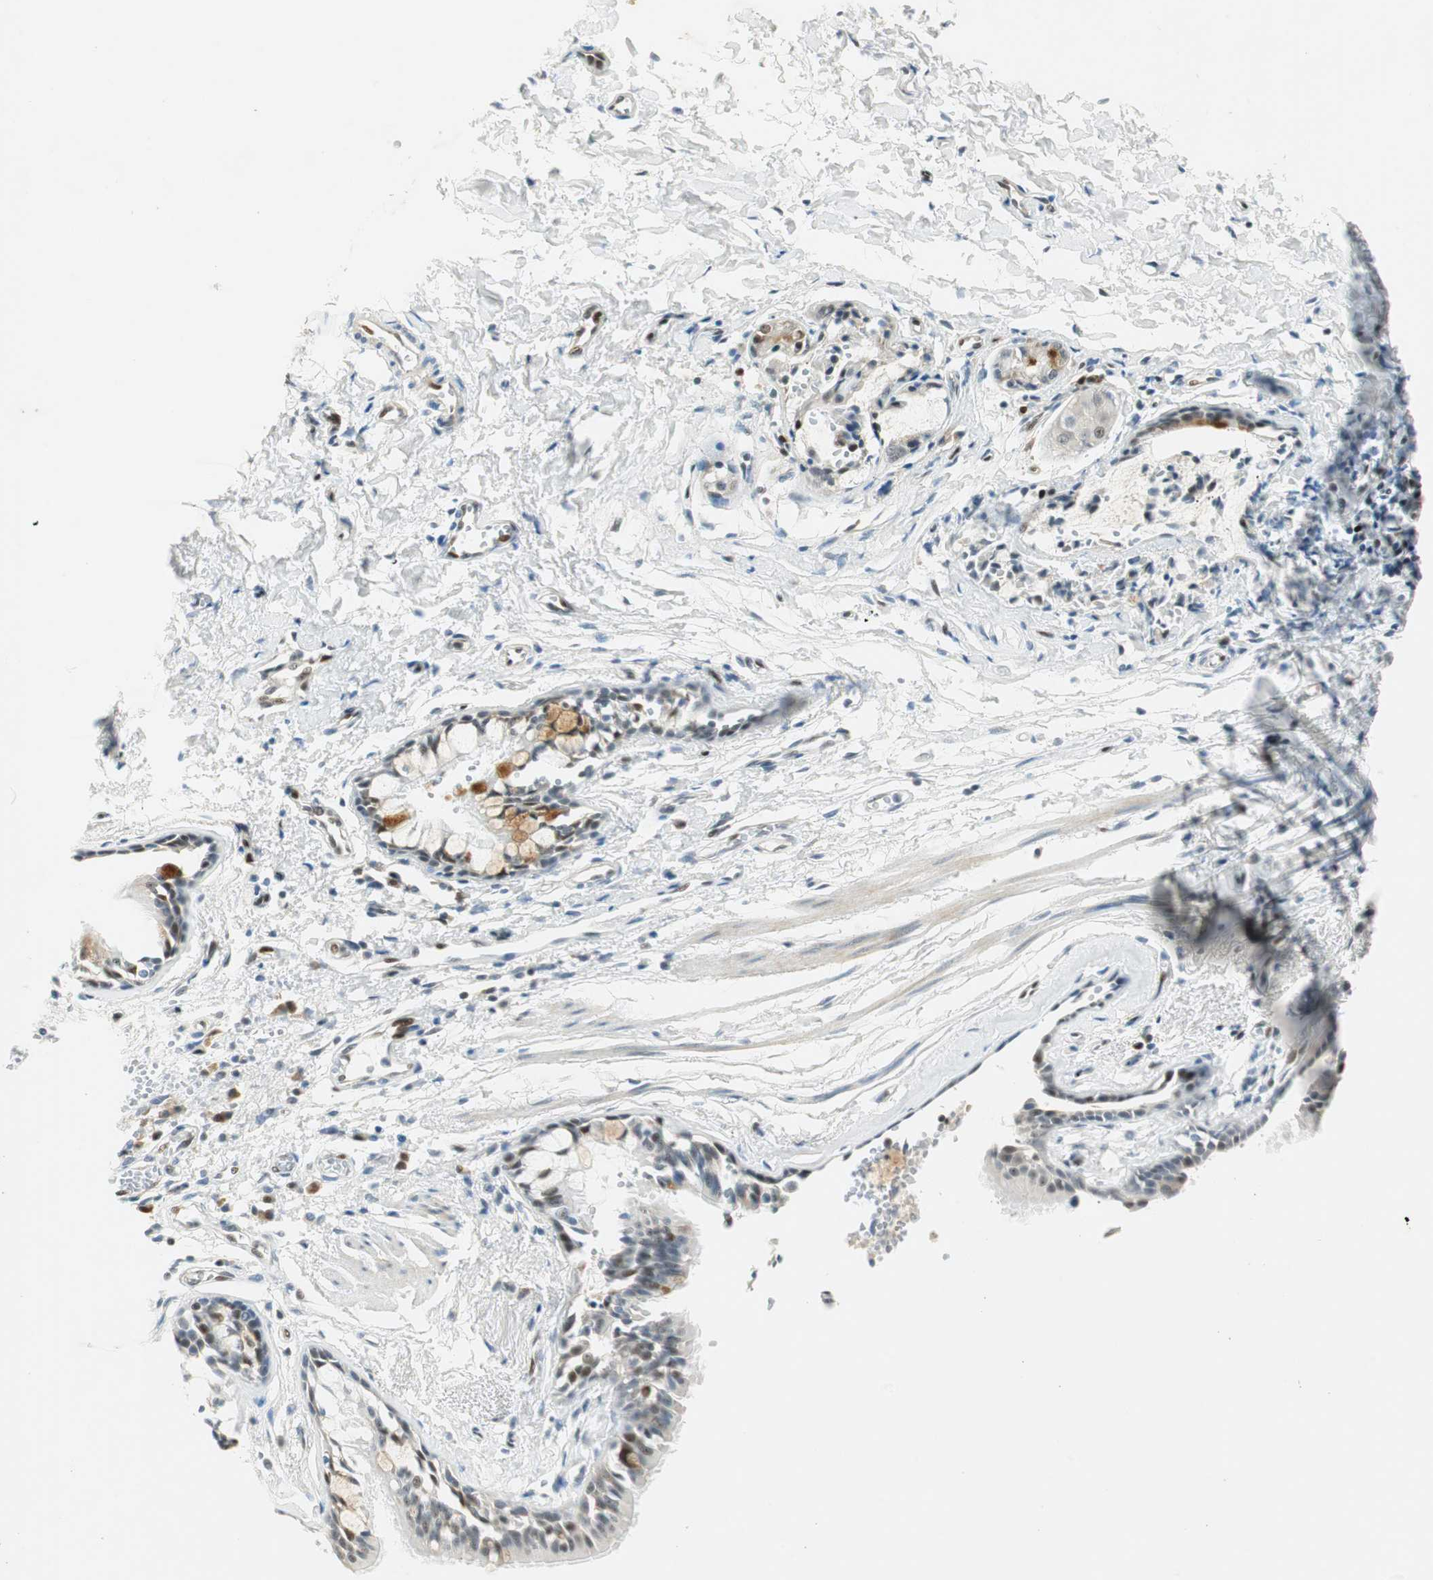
{"staining": {"intensity": "moderate", "quantity": "25%-75%", "location": "cytoplasmic/membranous,nuclear"}, "tissue": "bronchus", "cell_type": "Respiratory epithelial cells", "image_type": "normal", "snomed": [{"axis": "morphology", "description": "Normal tissue, NOS"}, {"axis": "topography", "description": "Bronchus"}, {"axis": "topography", "description": "Lung"}], "caption": "DAB (3,3'-diaminobenzidine) immunohistochemical staining of benign human bronchus reveals moderate cytoplasmic/membranous,nuclear protein expression in approximately 25%-75% of respiratory epithelial cells.", "gene": "MSX2", "patient": {"sex": "female", "age": 56}}